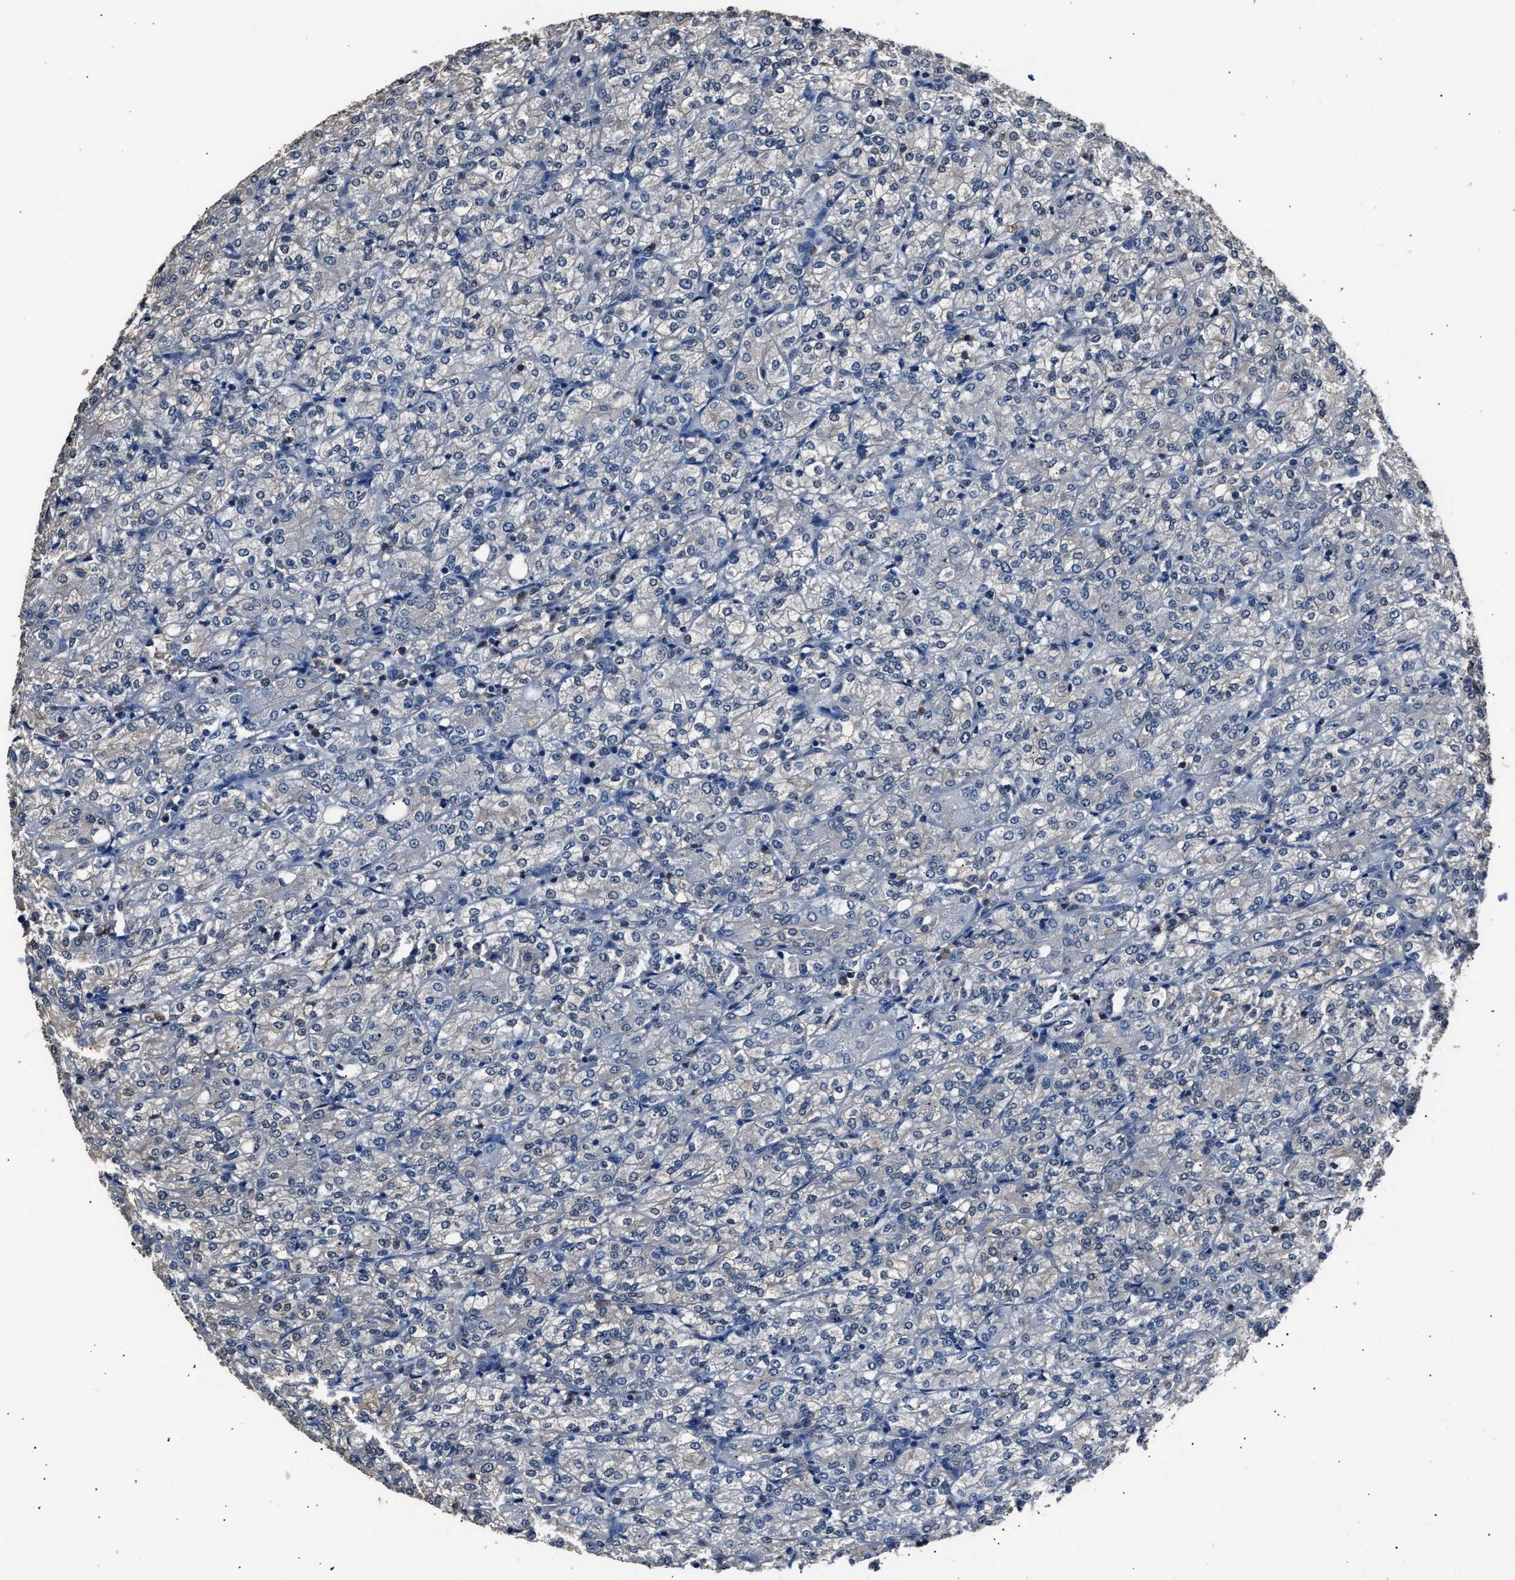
{"staining": {"intensity": "negative", "quantity": "none", "location": "none"}, "tissue": "renal cancer", "cell_type": "Tumor cells", "image_type": "cancer", "snomed": [{"axis": "morphology", "description": "Adenocarcinoma, NOS"}, {"axis": "topography", "description": "Kidney"}], "caption": "There is no significant positivity in tumor cells of renal cancer (adenocarcinoma).", "gene": "GSTP1", "patient": {"sex": "male", "age": 77}}